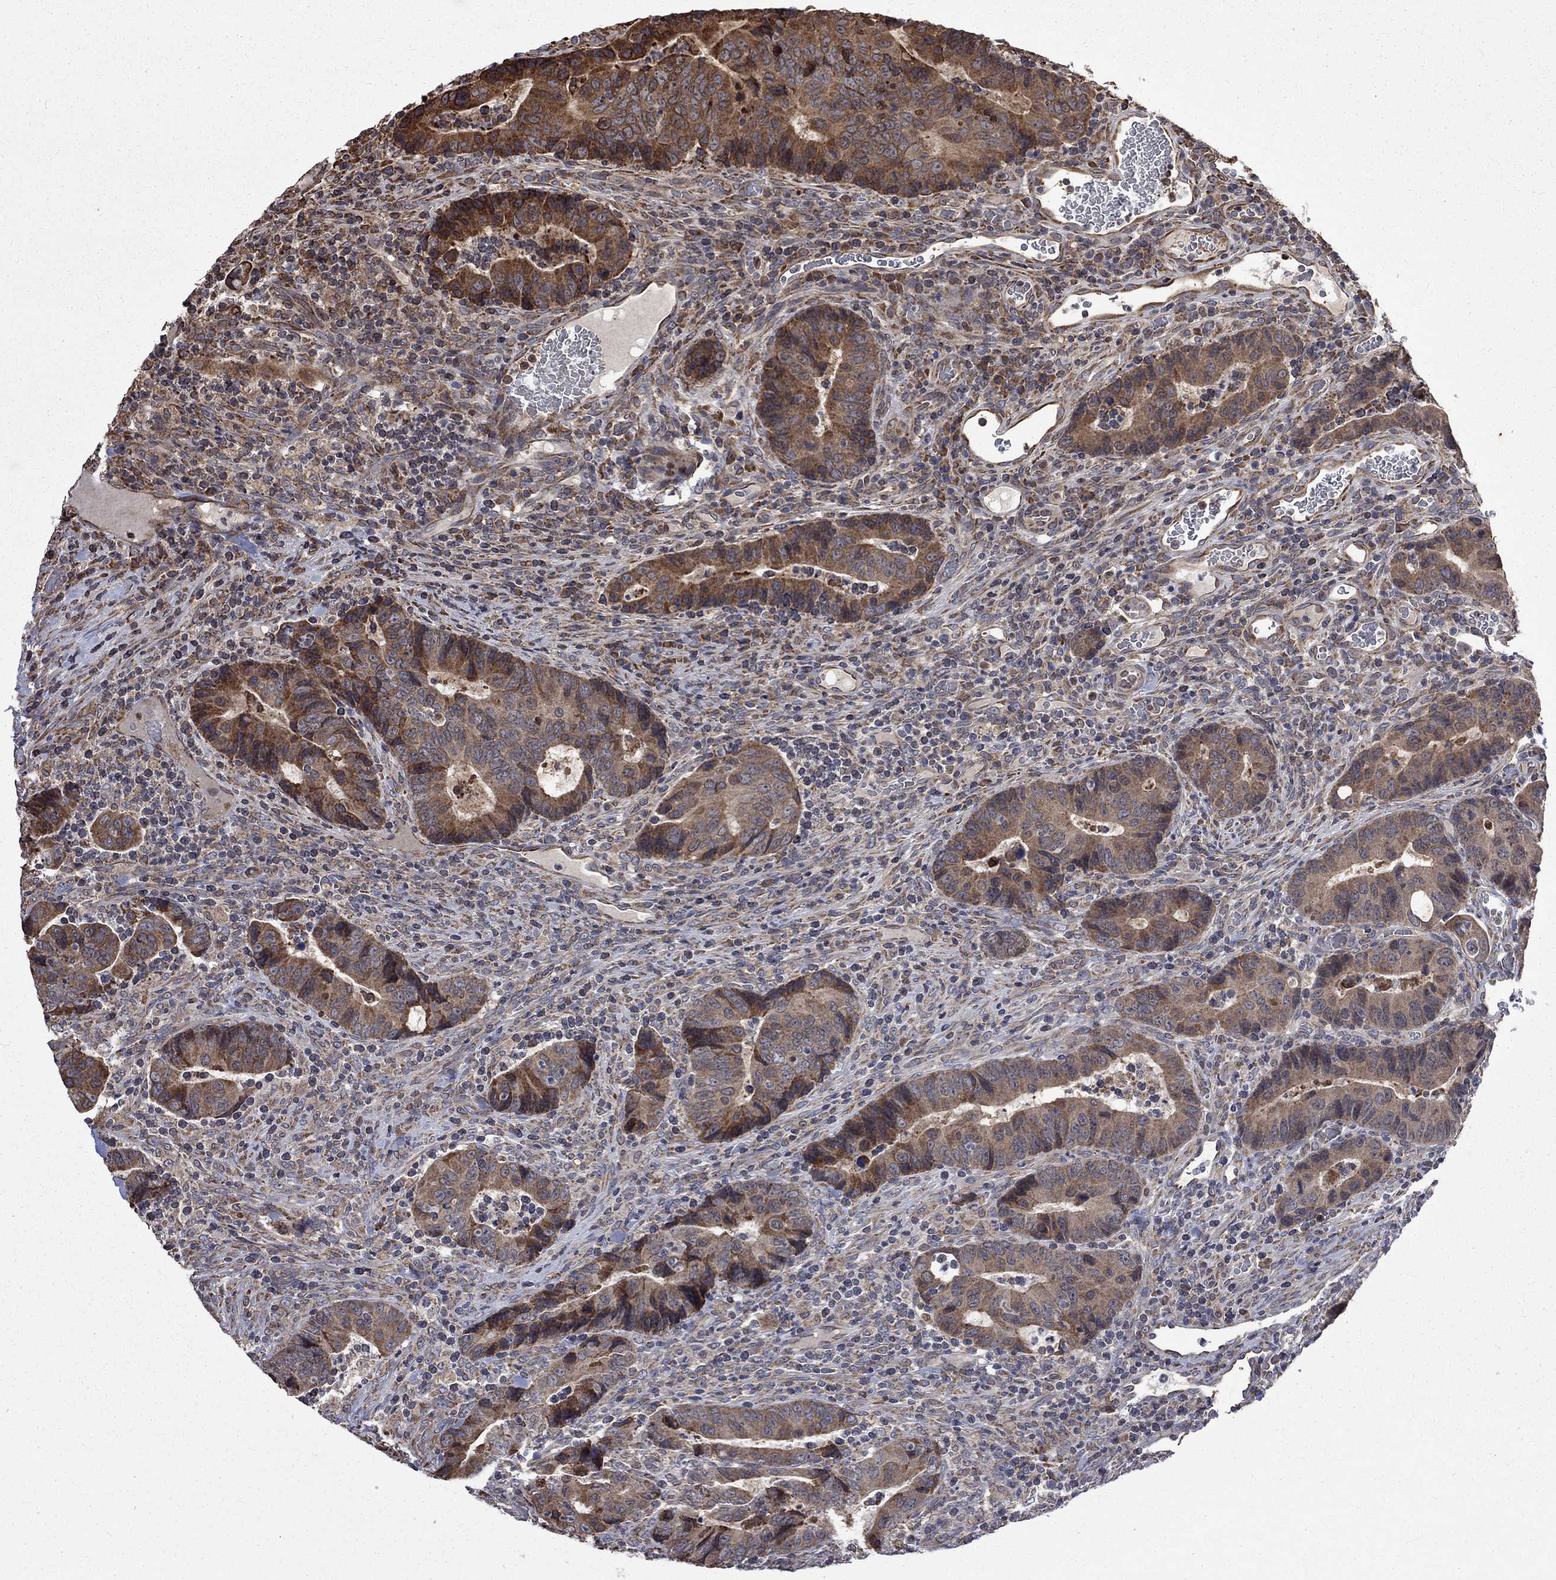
{"staining": {"intensity": "moderate", "quantity": "<25%", "location": "cytoplasmic/membranous"}, "tissue": "colorectal cancer", "cell_type": "Tumor cells", "image_type": "cancer", "snomed": [{"axis": "morphology", "description": "Adenocarcinoma, NOS"}, {"axis": "topography", "description": "Colon"}], "caption": "Brown immunohistochemical staining in colorectal cancer demonstrates moderate cytoplasmic/membranous staining in approximately <25% of tumor cells.", "gene": "ESRRA", "patient": {"sex": "female", "age": 56}}